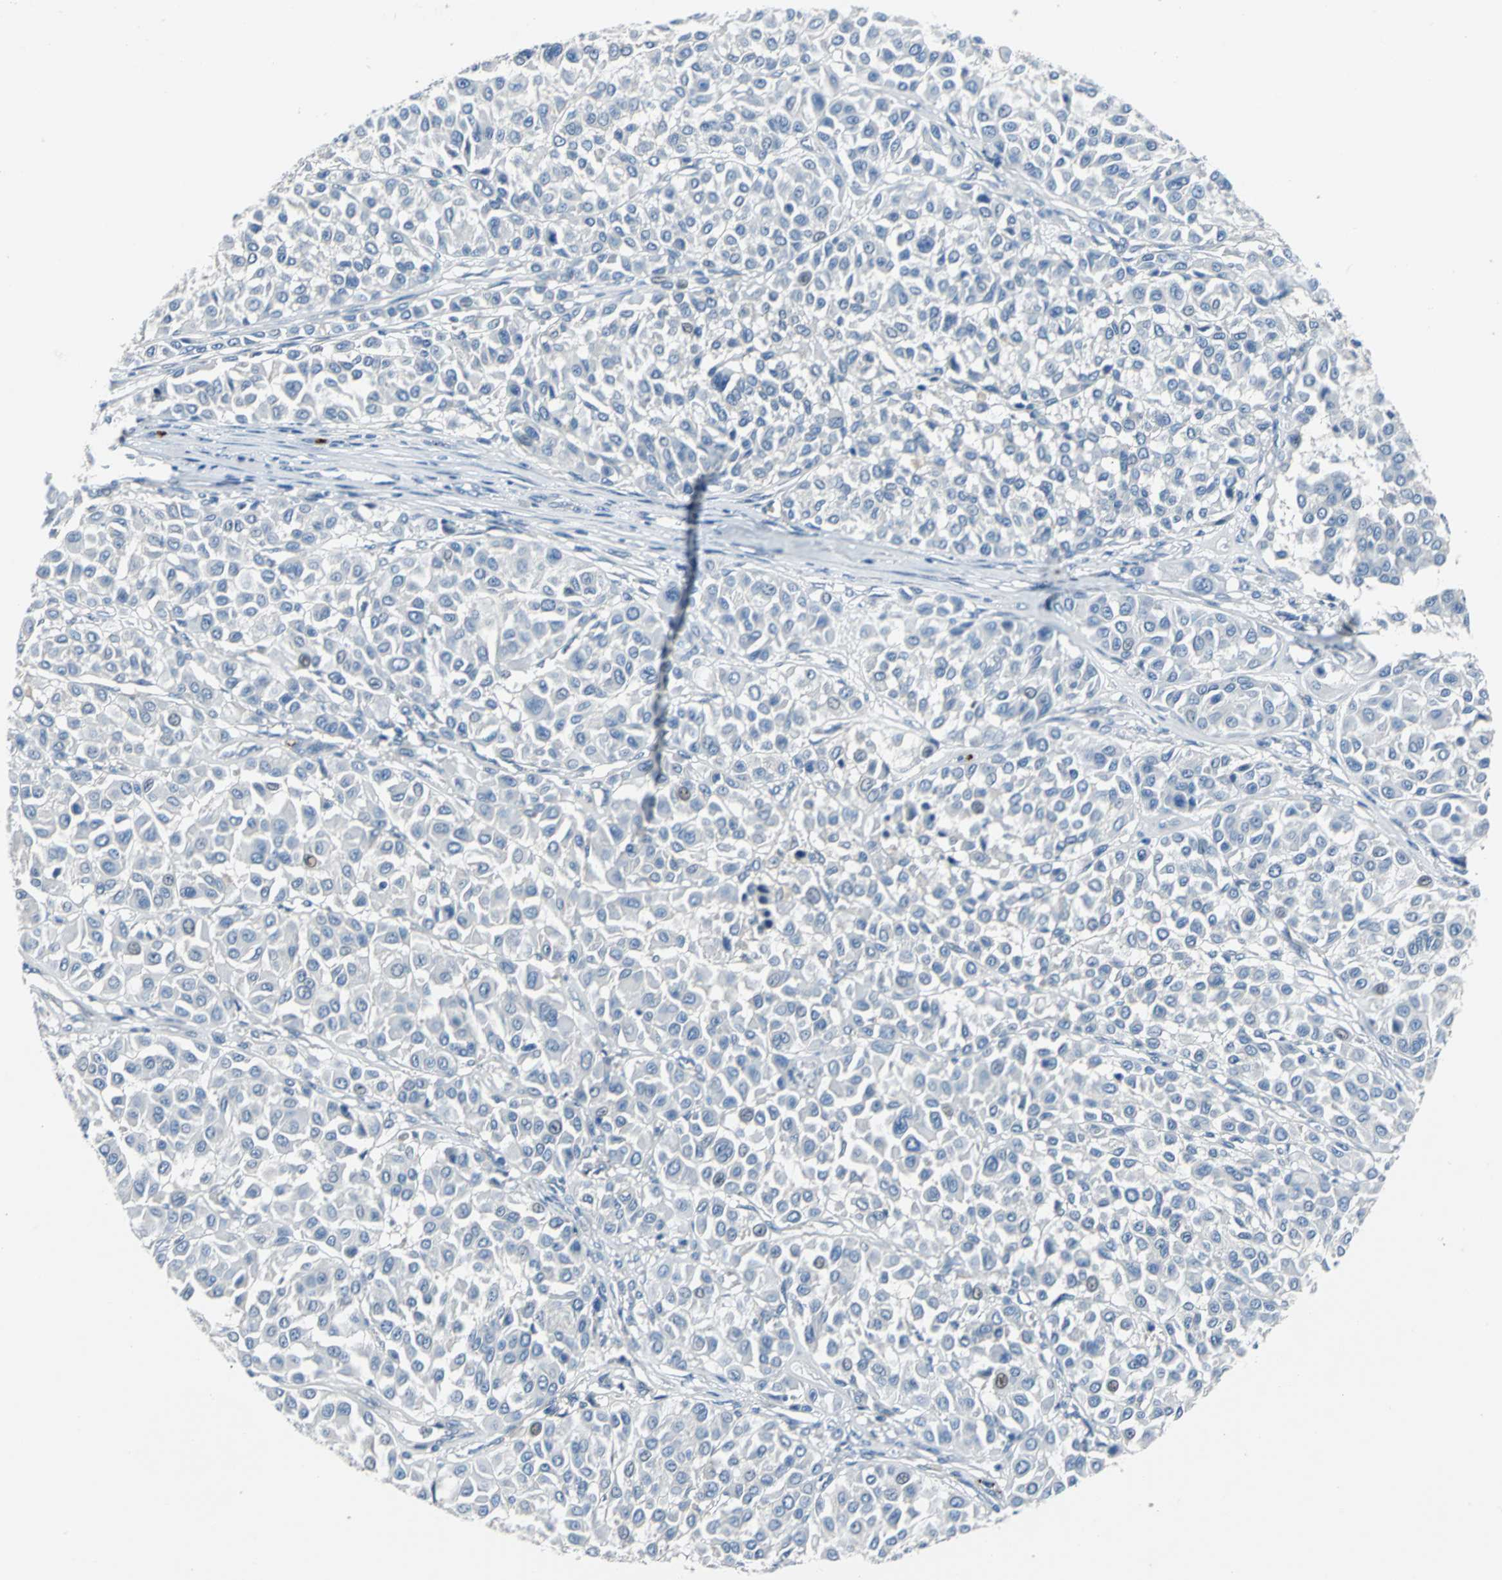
{"staining": {"intensity": "negative", "quantity": "none", "location": "none"}, "tissue": "melanoma", "cell_type": "Tumor cells", "image_type": "cancer", "snomed": [{"axis": "morphology", "description": "Malignant melanoma, Metastatic site"}, {"axis": "topography", "description": "Soft tissue"}], "caption": "Immunohistochemical staining of human malignant melanoma (metastatic site) shows no significant expression in tumor cells. (DAB (3,3'-diaminobenzidine) IHC visualized using brightfield microscopy, high magnification).", "gene": "SELP", "patient": {"sex": "male", "age": 41}}